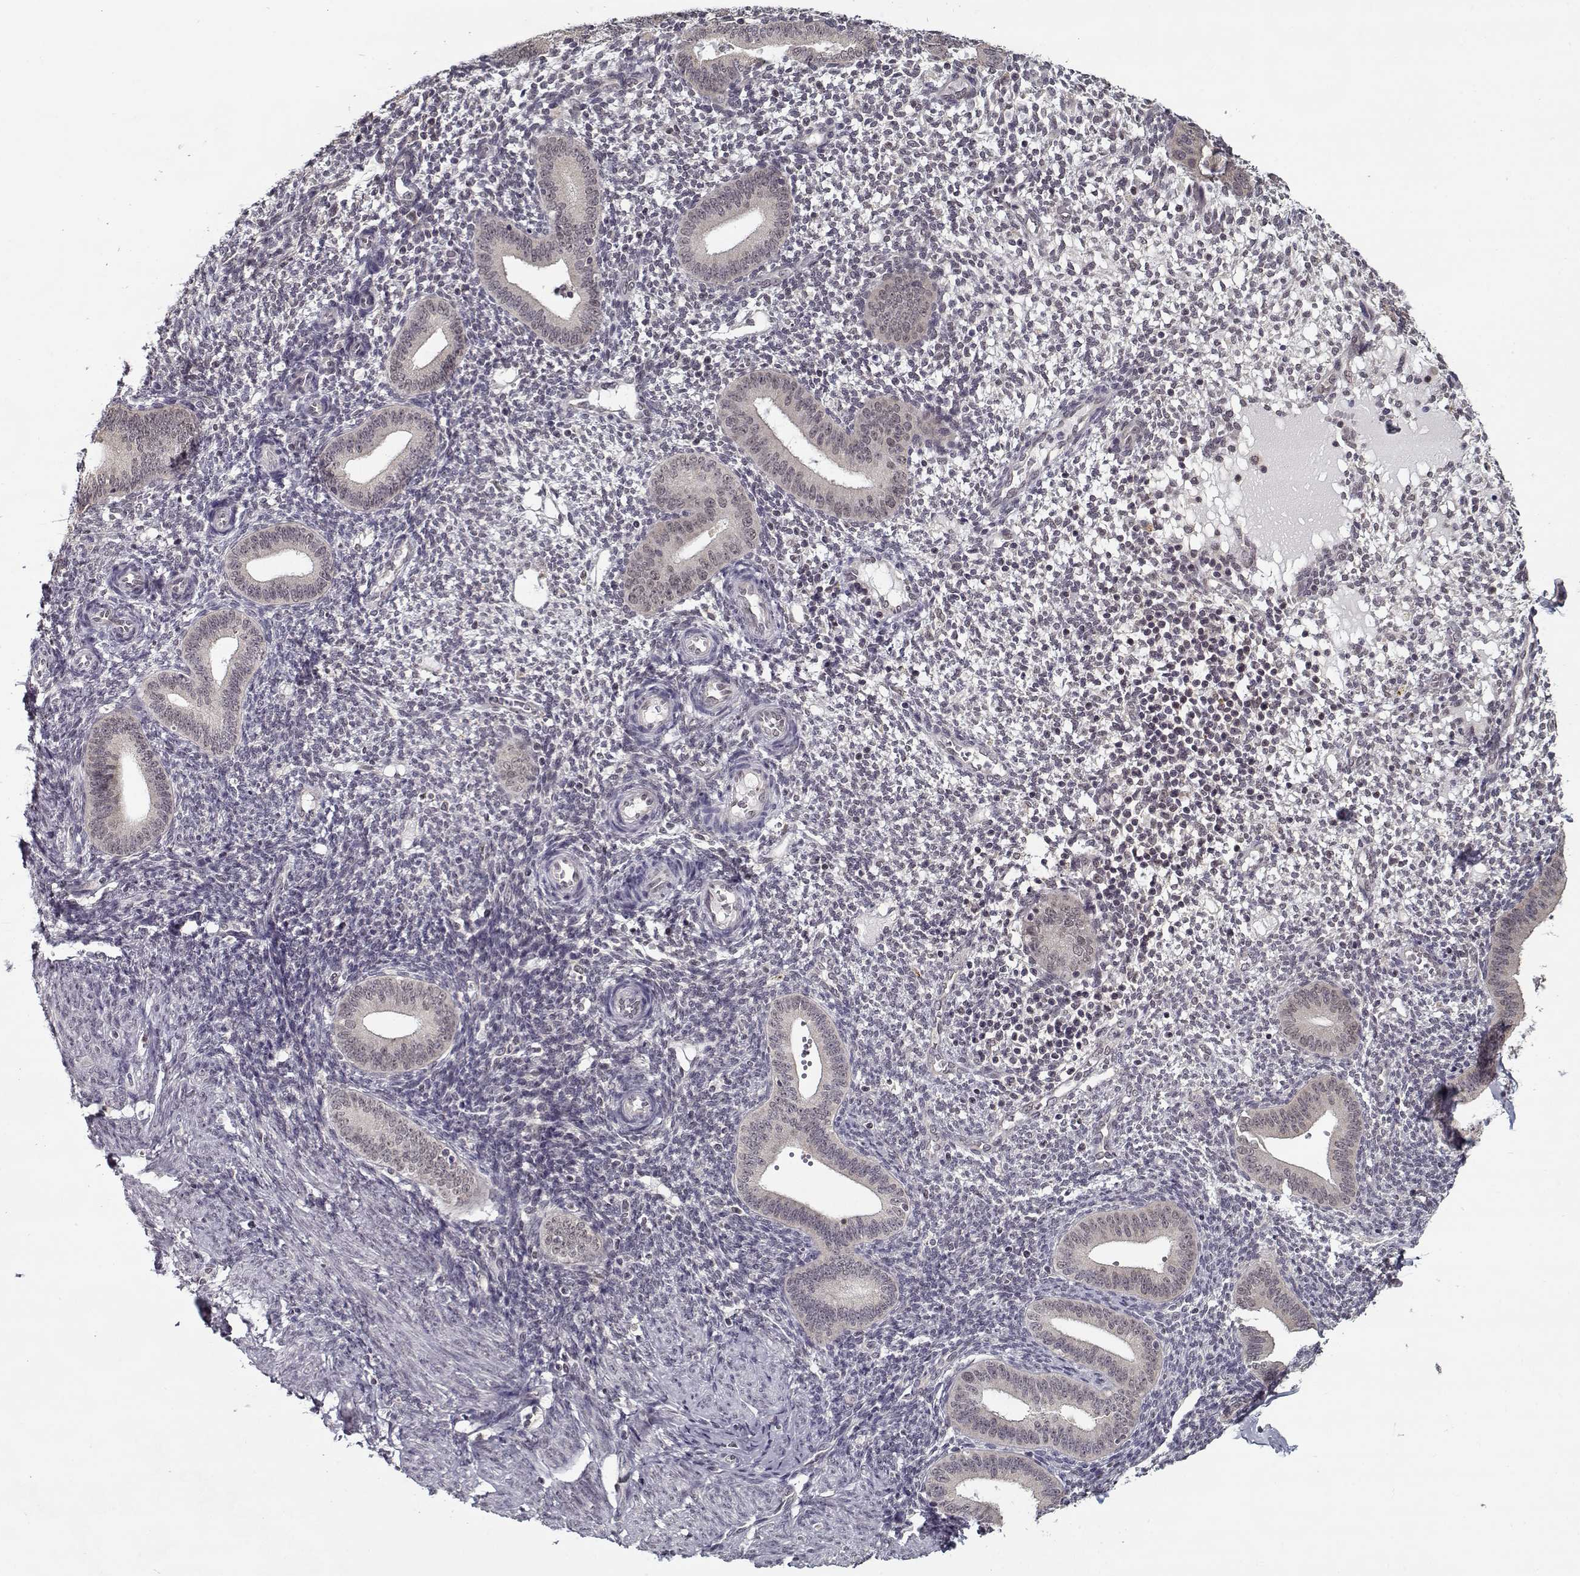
{"staining": {"intensity": "negative", "quantity": "none", "location": "none"}, "tissue": "endometrium", "cell_type": "Cells in endometrial stroma", "image_type": "normal", "snomed": [{"axis": "morphology", "description": "Normal tissue, NOS"}, {"axis": "topography", "description": "Endometrium"}], "caption": "IHC of benign endometrium reveals no positivity in cells in endometrial stroma.", "gene": "TESPA1", "patient": {"sex": "female", "age": 40}}